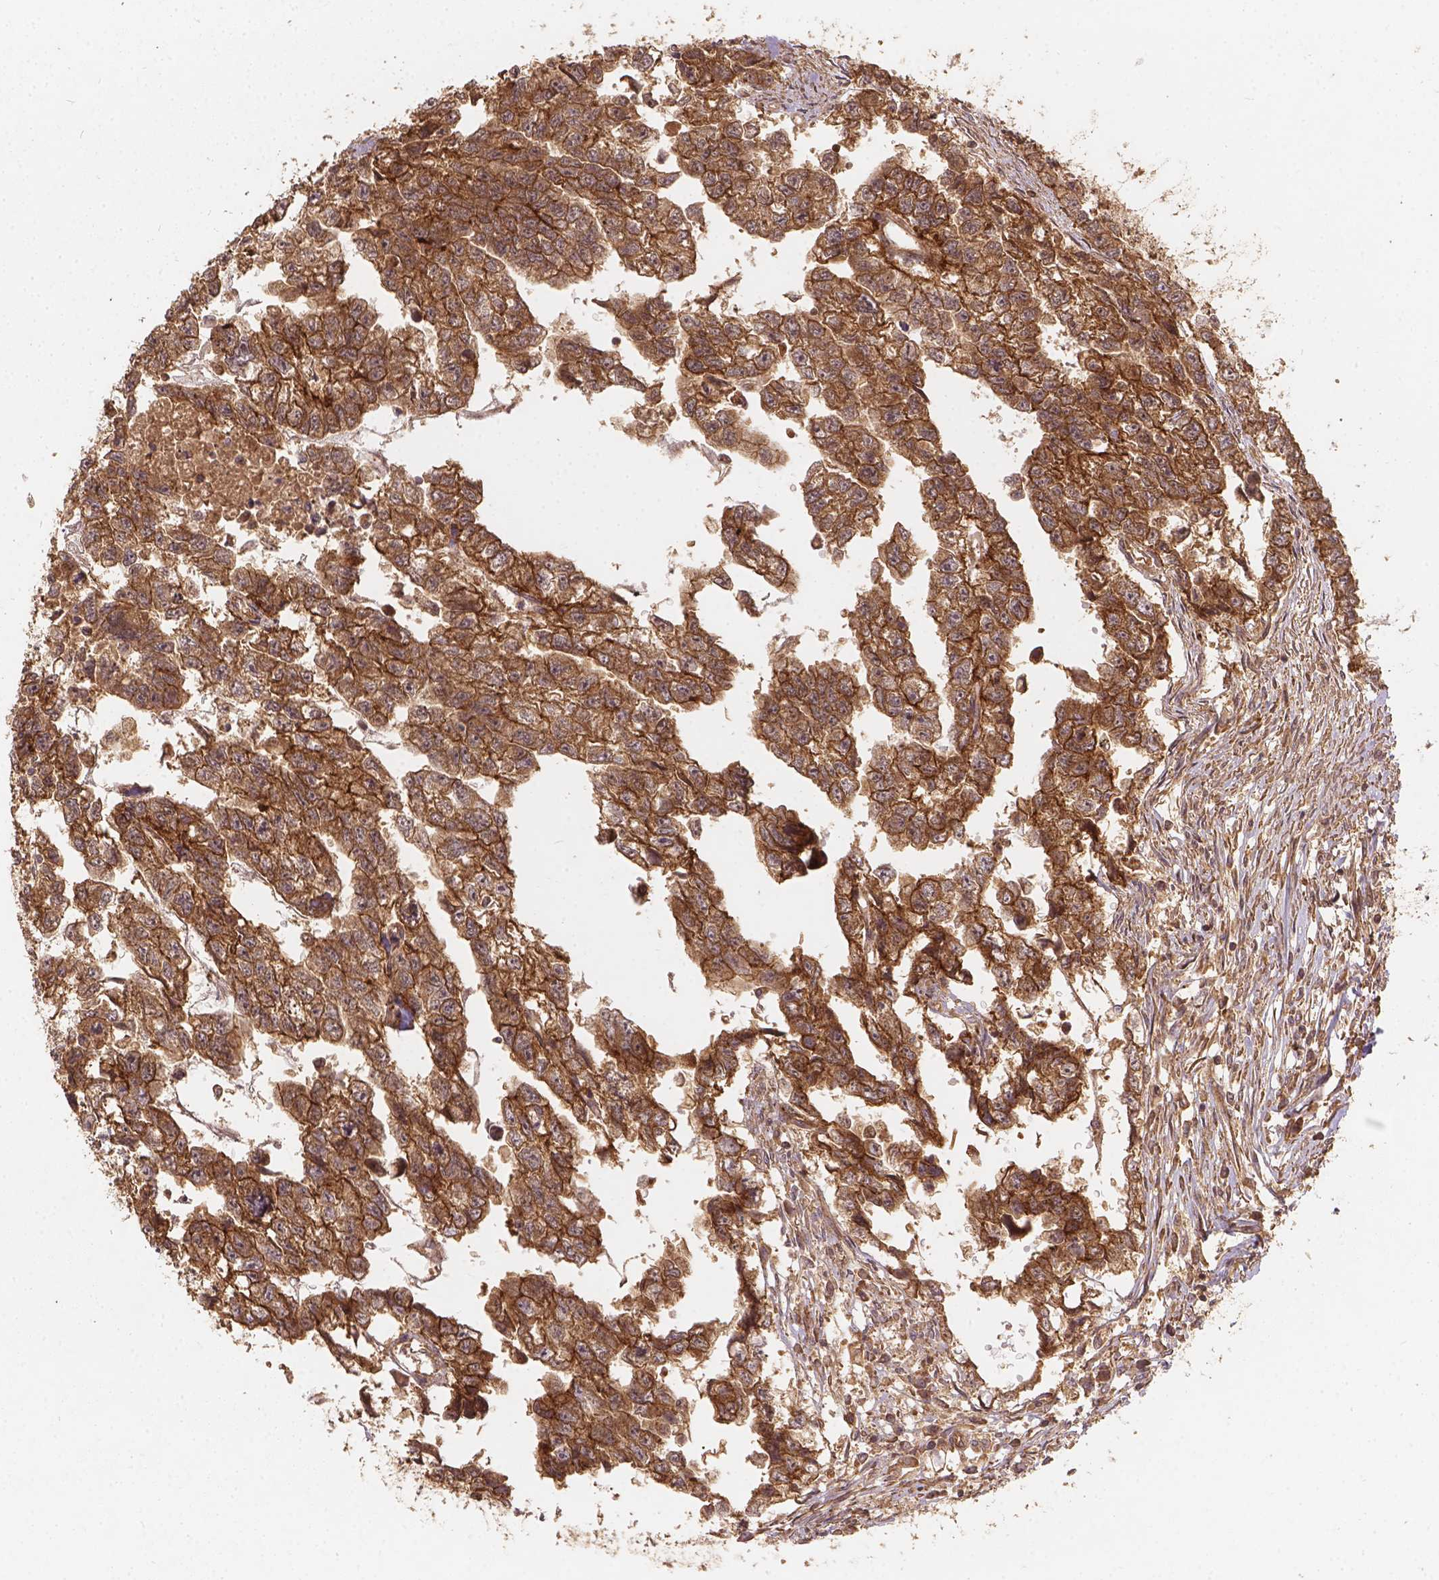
{"staining": {"intensity": "strong", "quantity": ">75%", "location": "cytoplasmic/membranous"}, "tissue": "testis cancer", "cell_type": "Tumor cells", "image_type": "cancer", "snomed": [{"axis": "morphology", "description": "Carcinoma, Embryonal, NOS"}, {"axis": "morphology", "description": "Teratoma, malignant, NOS"}, {"axis": "topography", "description": "Testis"}], "caption": "Immunohistochemistry (IHC) image of human embryonal carcinoma (testis) stained for a protein (brown), which displays high levels of strong cytoplasmic/membranous expression in approximately >75% of tumor cells.", "gene": "XPR1", "patient": {"sex": "male", "age": 44}}